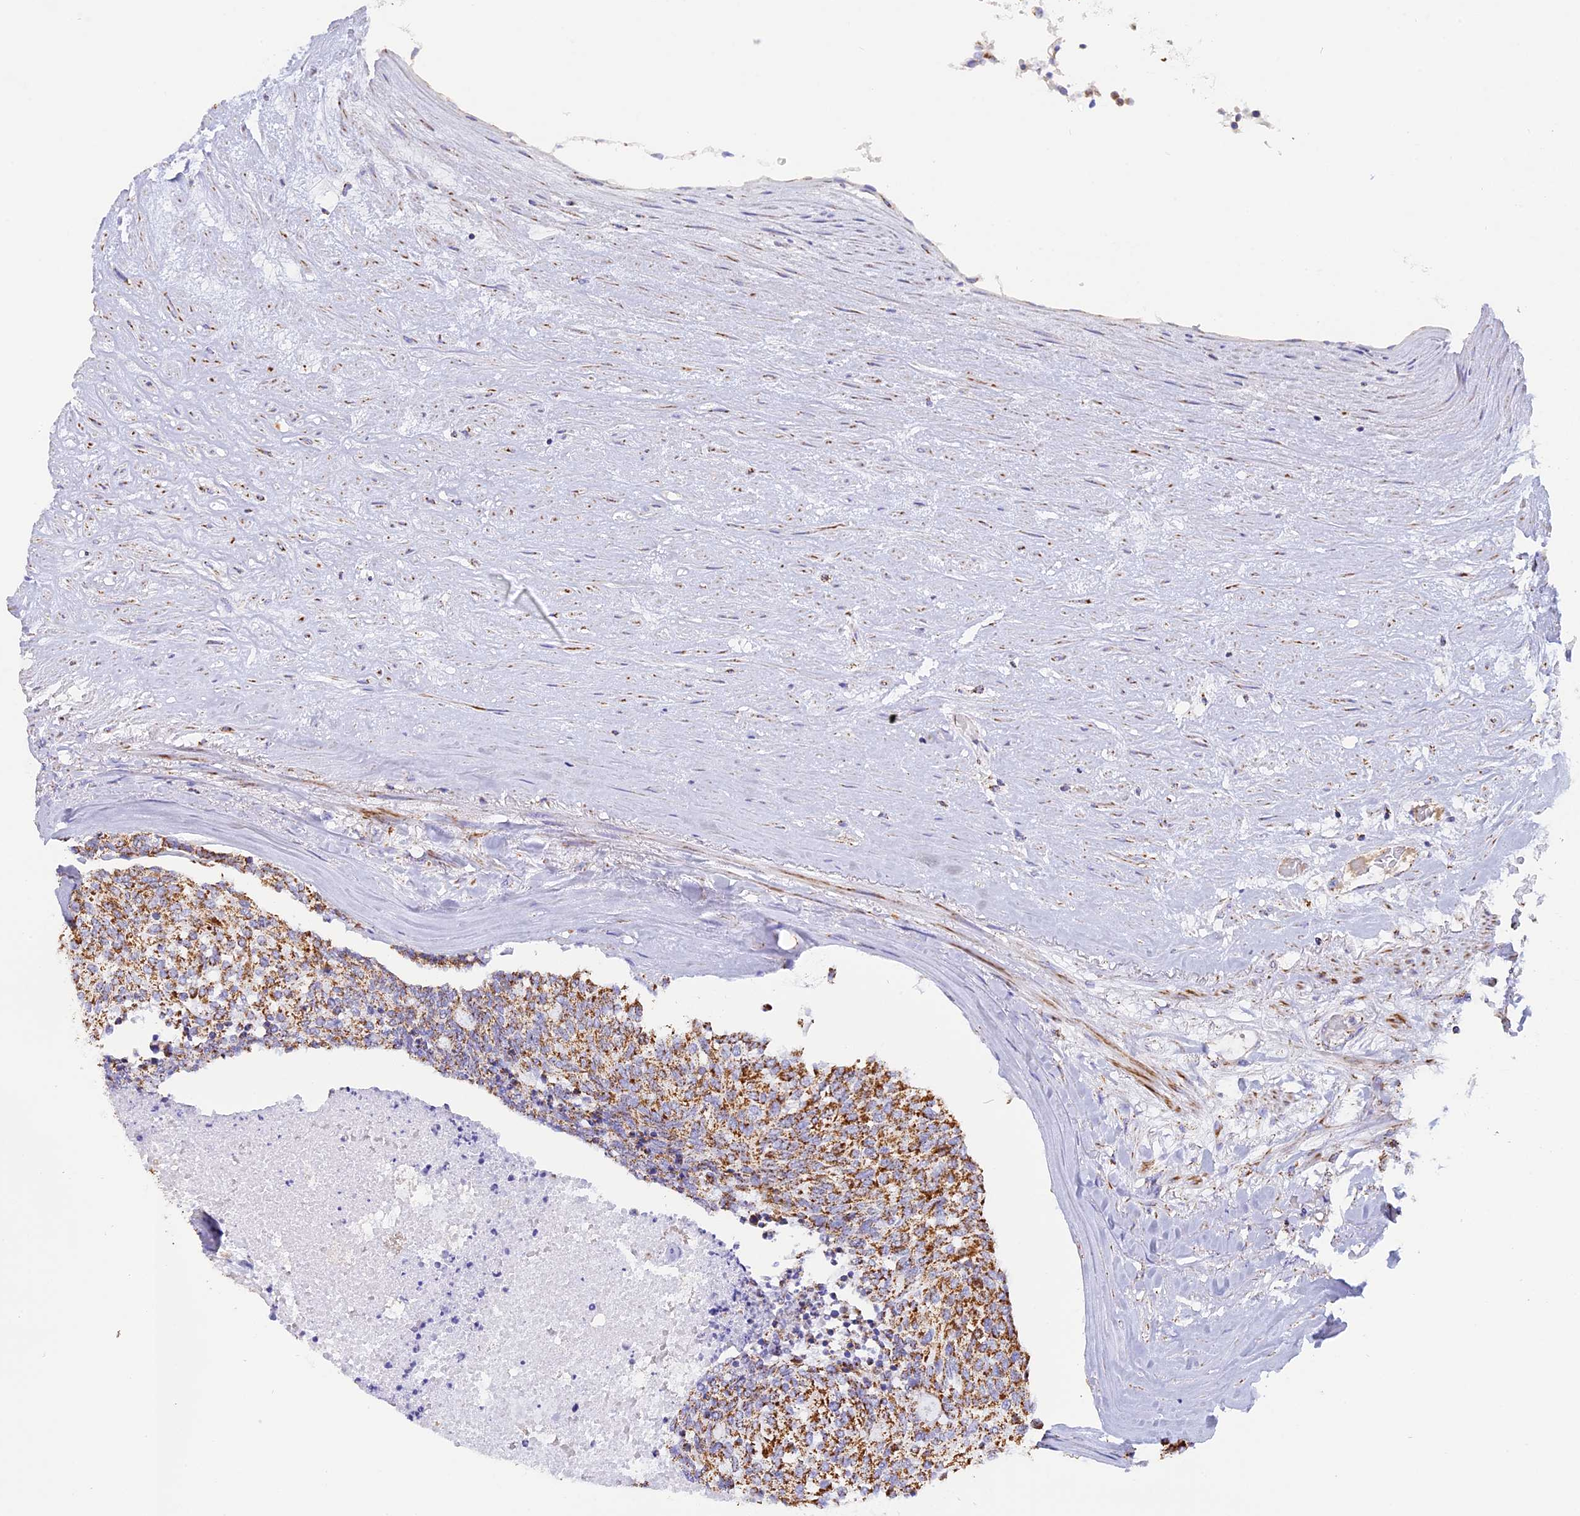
{"staining": {"intensity": "moderate", "quantity": ">75%", "location": "cytoplasmic/membranous"}, "tissue": "carcinoid", "cell_type": "Tumor cells", "image_type": "cancer", "snomed": [{"axis": "morphology", "description": "Carcinoid, malignant, NOS"}, {"axis": "topography", "description": "Pancreas"}], "caption": "High-magnification brightfield microscopy of malignant carcinoid stained with DAB (3,3'-diaminobenzidine) (brown) and counterstained with hematoxylin (blue). tumor cells exhibit moderate cytoplasmic/membranous staining is appreciated in about>75% of cells.", "gene": "KCNG1", "patient": {"sex": "female", "age": 54}}